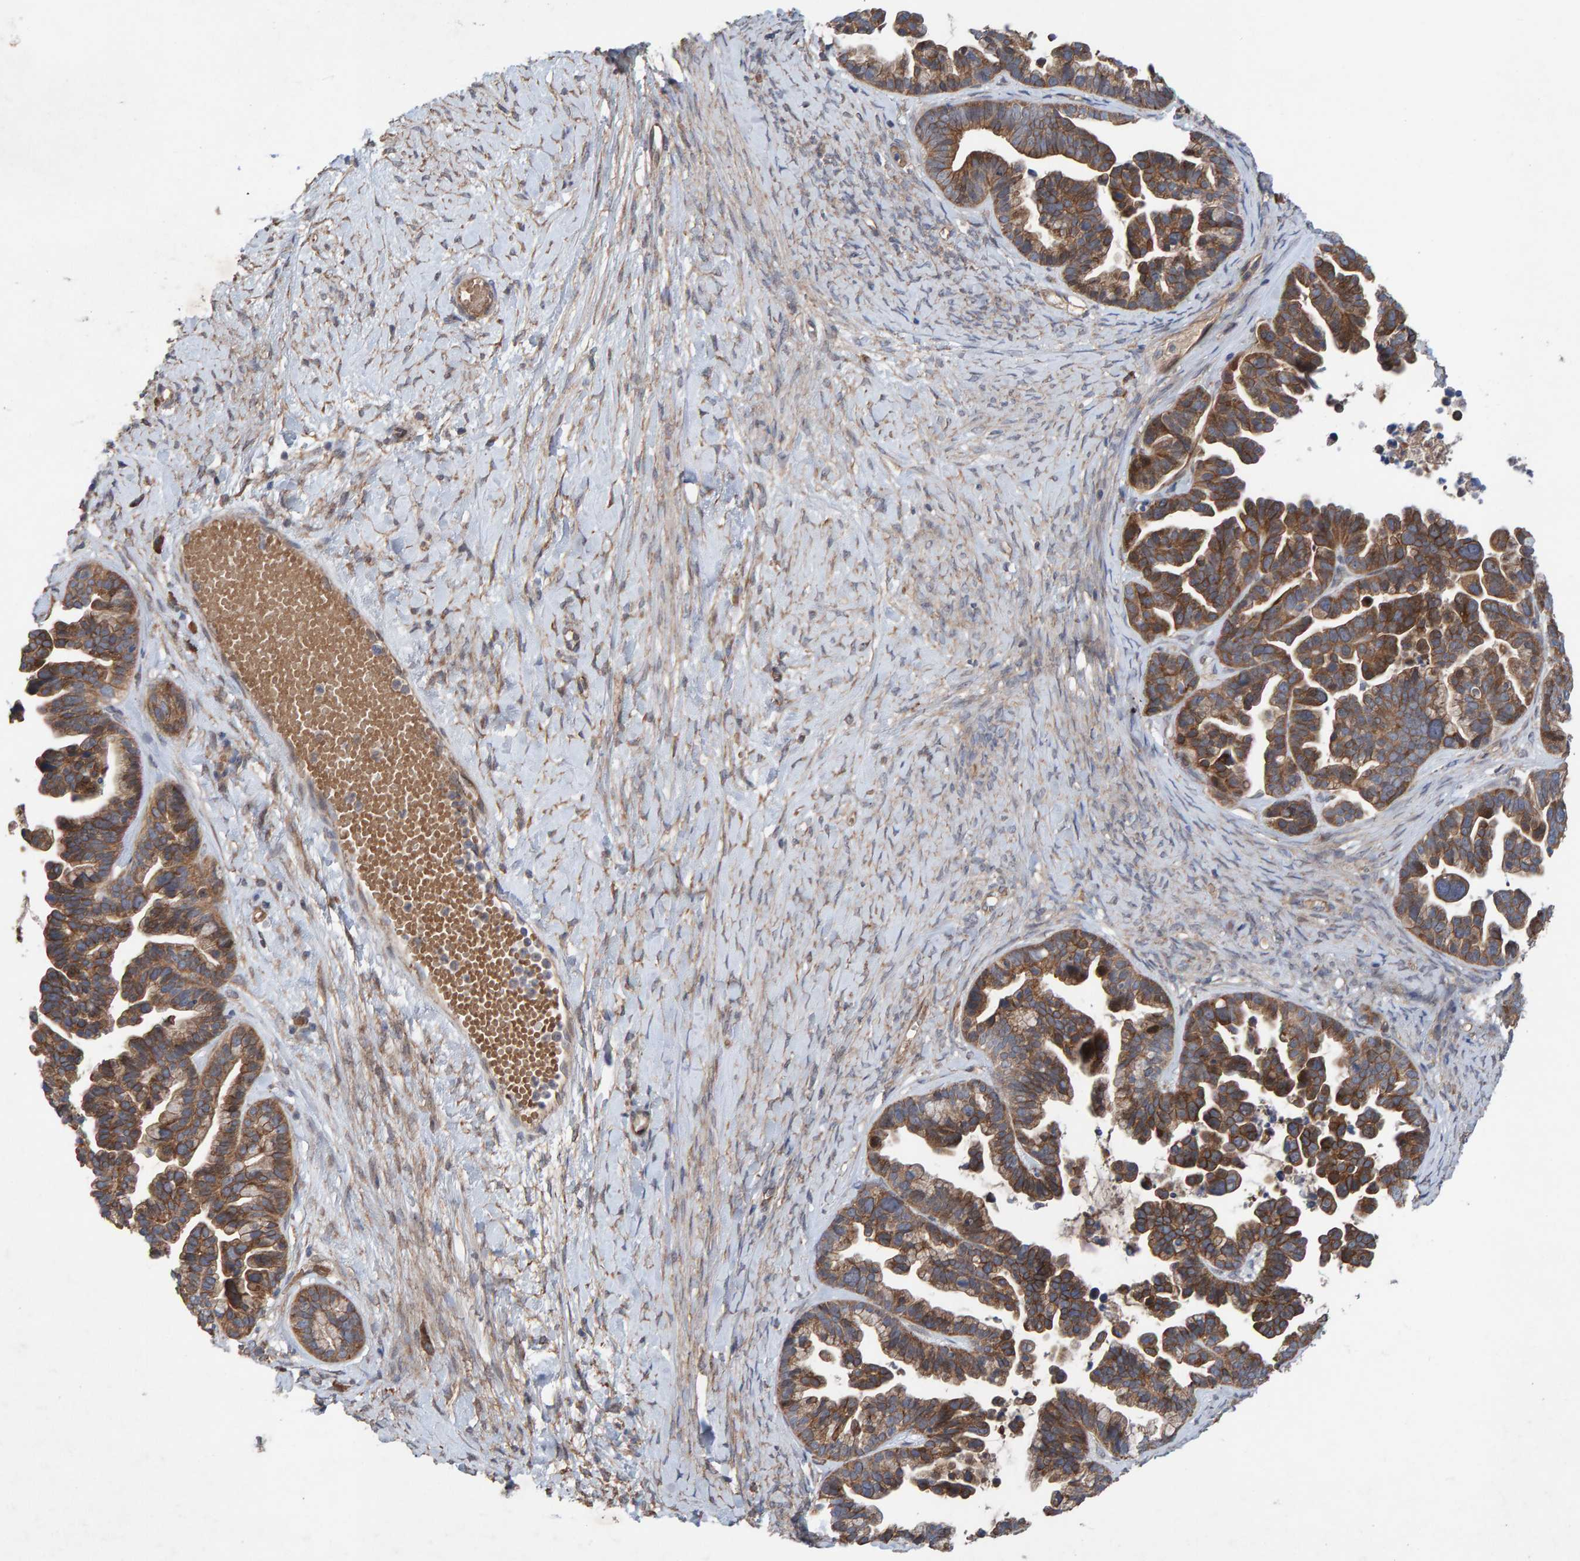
{"staining": {"intensity": "moderate", "quantity": ">75%", "location": "cytoplasmic/membranous"}, "tissue": "ovarian cancer", "cell_type": "Tumor cells", "image_type": "cancer", "snomed": [{"axis": "morphology", "description": "Cystadenocarcinoma, serous, NOS"}, {"axis": "topography", "description": "Ovary"}], "caption": "Immunohistochemical staining of human ovarian cancer (serous cystadenocarcinoma) exhibits medium levels of moderate cytoplasmic/membranous staining in about >75% of tumor cells.", "gene": "LRSAM1", "patient": {"sex": "female", "age": 56}}